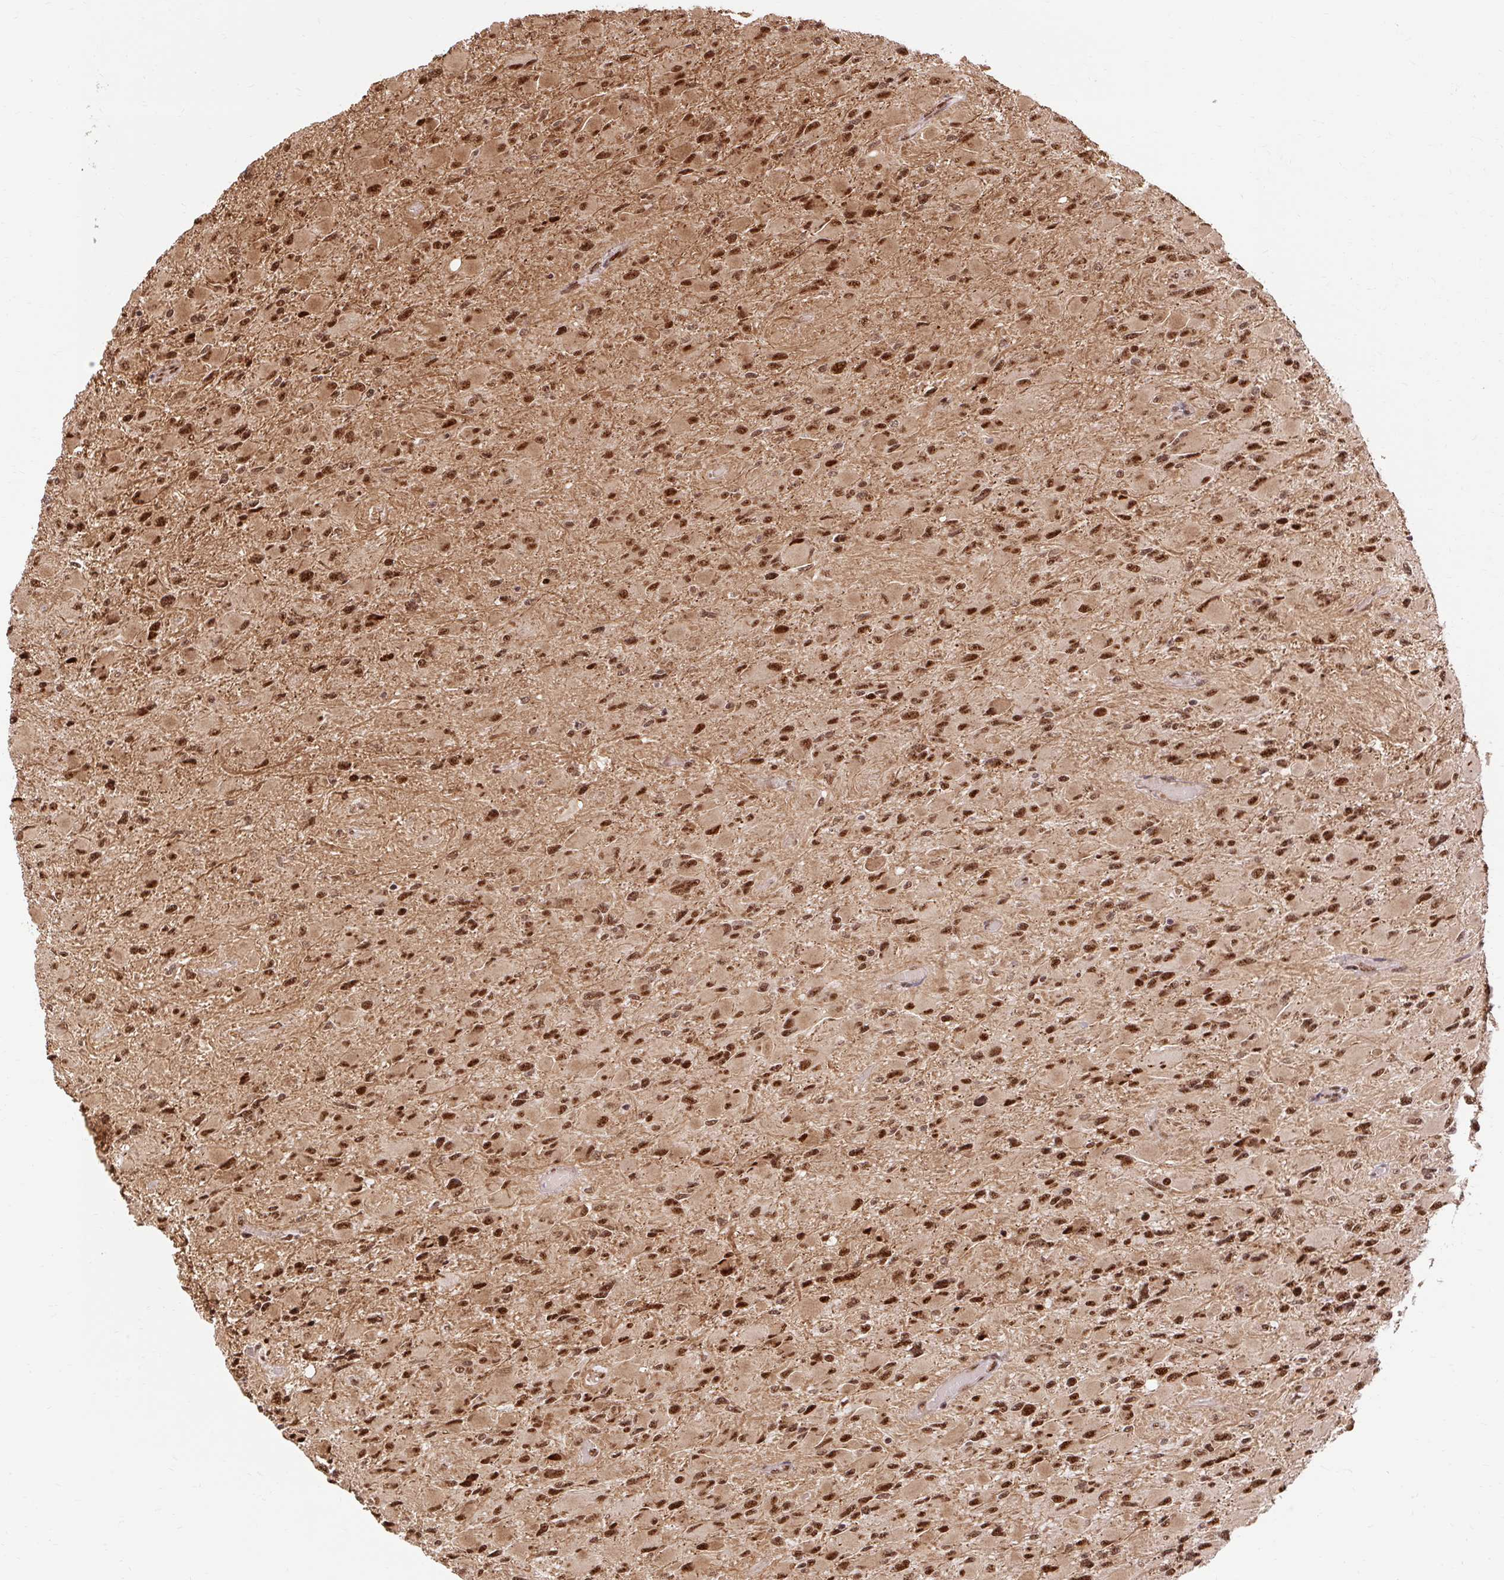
{"staining": {"intensity": "strong", "quantity": ">75%", "location": "nuclear"}, "tissue": "glioma", "cell_type": "Tumor cells", "image_type": "cancer", "snomed": [{"axis": "morphology", "description": "Glioma, malignant, High grade"}, {"axis": "topography", "description": "Cerebral cortex"}], "caption": "Immunohistochemistry (IHC) of glioma displays high levels of strong nuclear staining in approximately >75% of tumor cells.", "gene": "MECOM", "patient": {"sex": "female", "age": 36}}